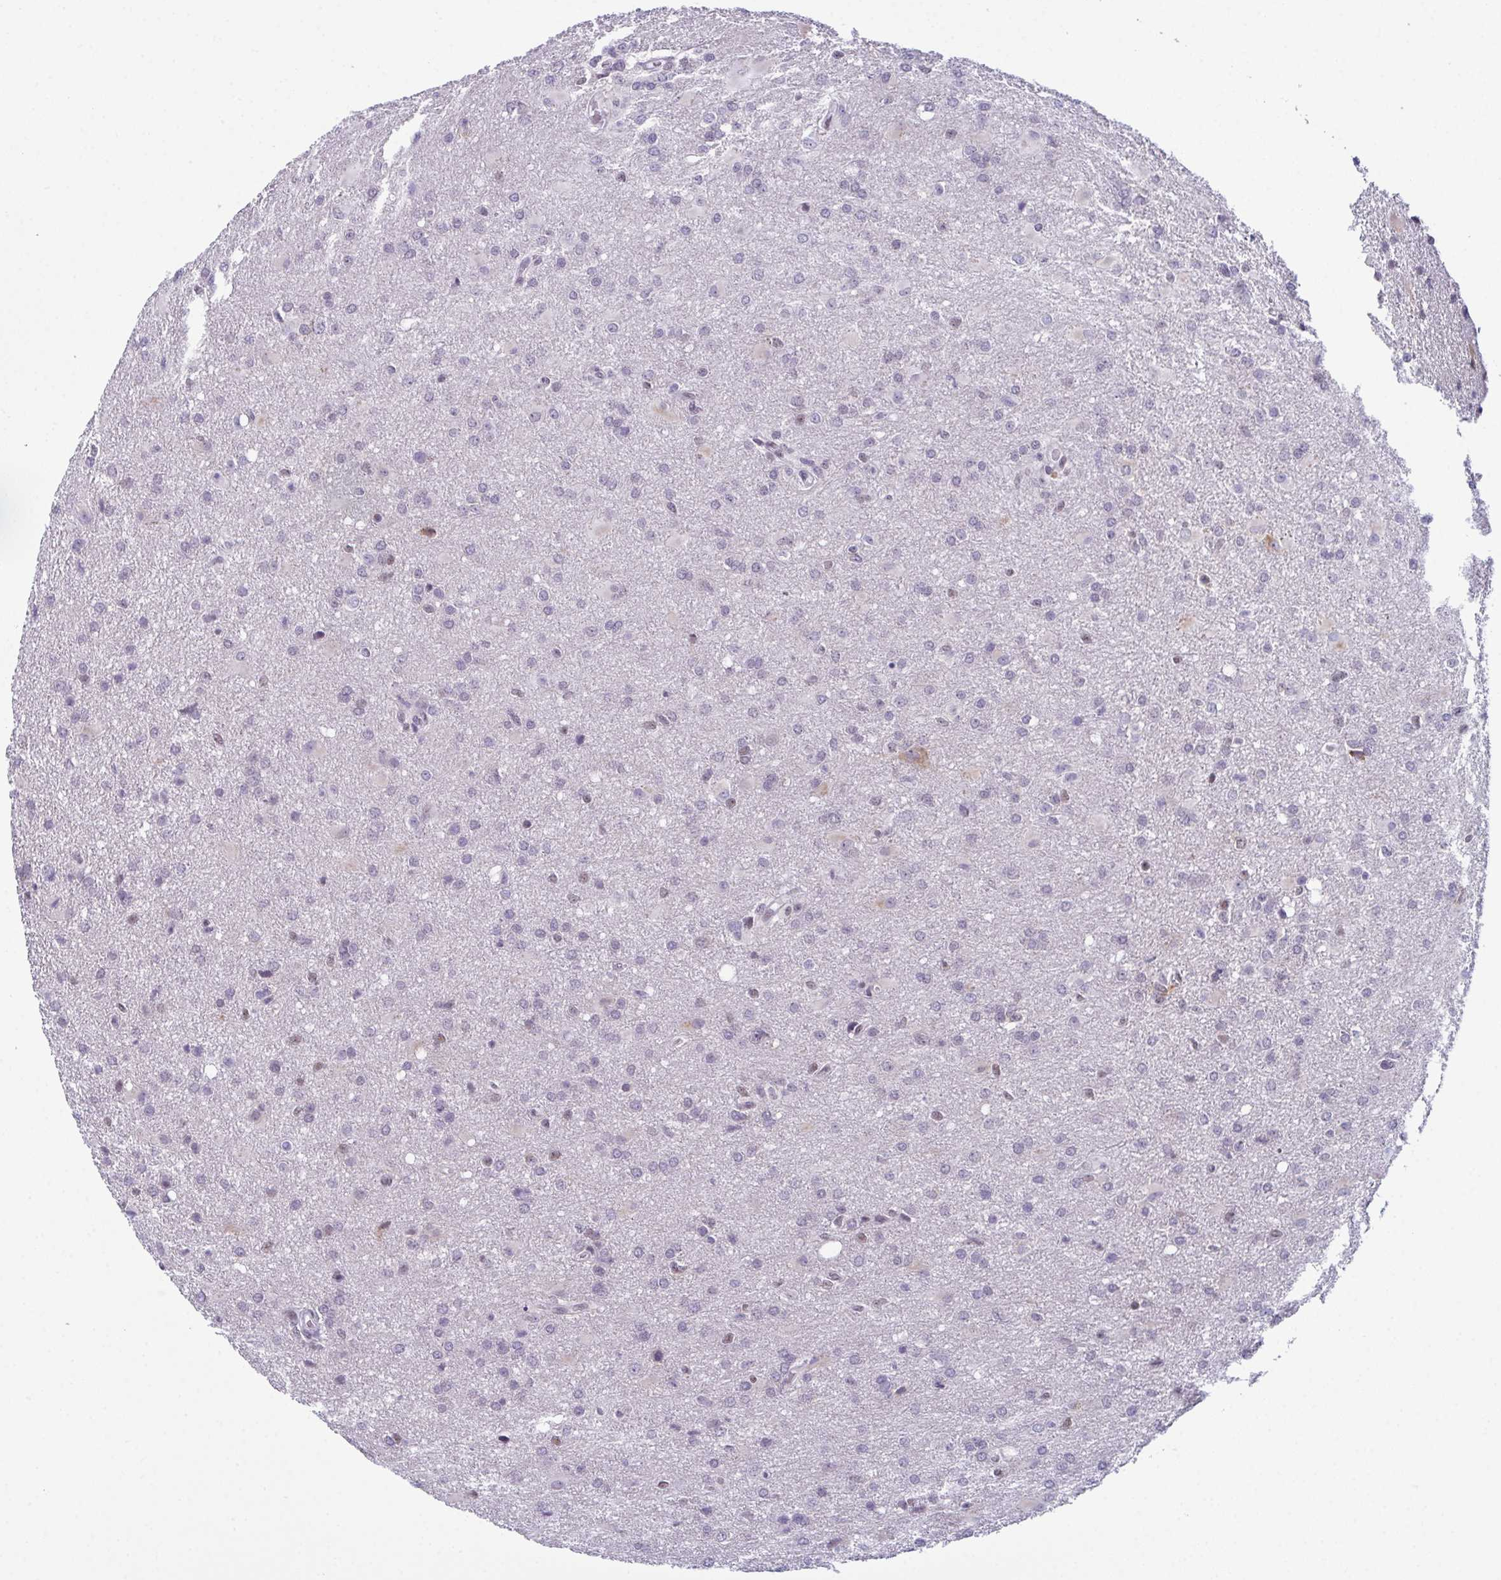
{"staining": {"intensity": "negative", "quantity": "none", "location": "none"}, "tissue": "glioma", "cell_type": "Tumor cells", "image_type": "cancer", "snomed": [{"axis": "morphology", "description": "Glioma, malignant, High grade"}, {"axis": "topography", "description": "Brain"}], "caption": "Tumor cells are negative for brown protein staining in malignant glioma (high-grade).", "gene": "RBM7", "patient": {"sex": "male", "age": 68}}